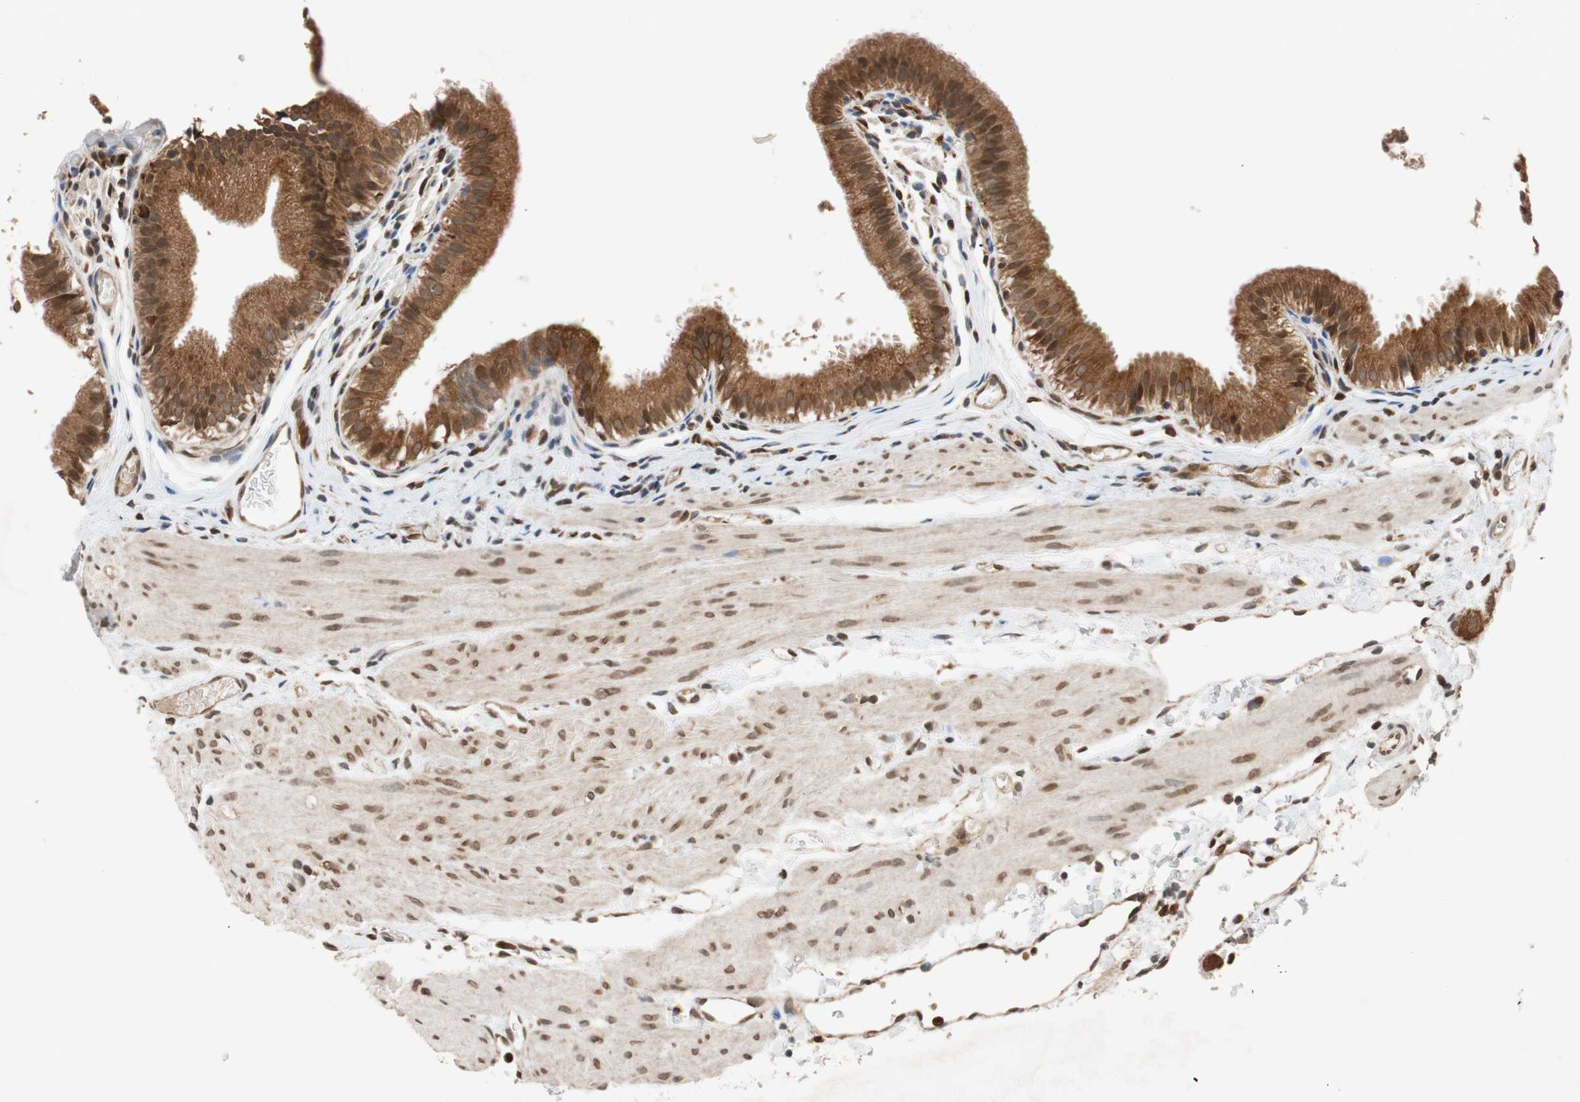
{"staining": {"intensity": "strong", "quantity": ">75%", "location": "cytoplasmic/membranous,nuclear"}, "tissue": "gallbladder", "cell_type": "Glandular cells", "image_type": "normal", "snomed": [{"axis": "morphology", "description": "Normal tissue, NOS"}, {"axis": "topography", "description": "Gallbladder"}], "caption": "High-magnification brightfield microscopy of normal gallbladder stained with DAB (3,3'-diaminobenzidine) (brown) and counterstained with hematoxylin (blue). glandular cells exhibit strong cytoplasmic/membranous,nuclear staining is identified in approximately>75% of cells.", "gene": "AUP1", "patient": {"sex": "female", "age": 26}}